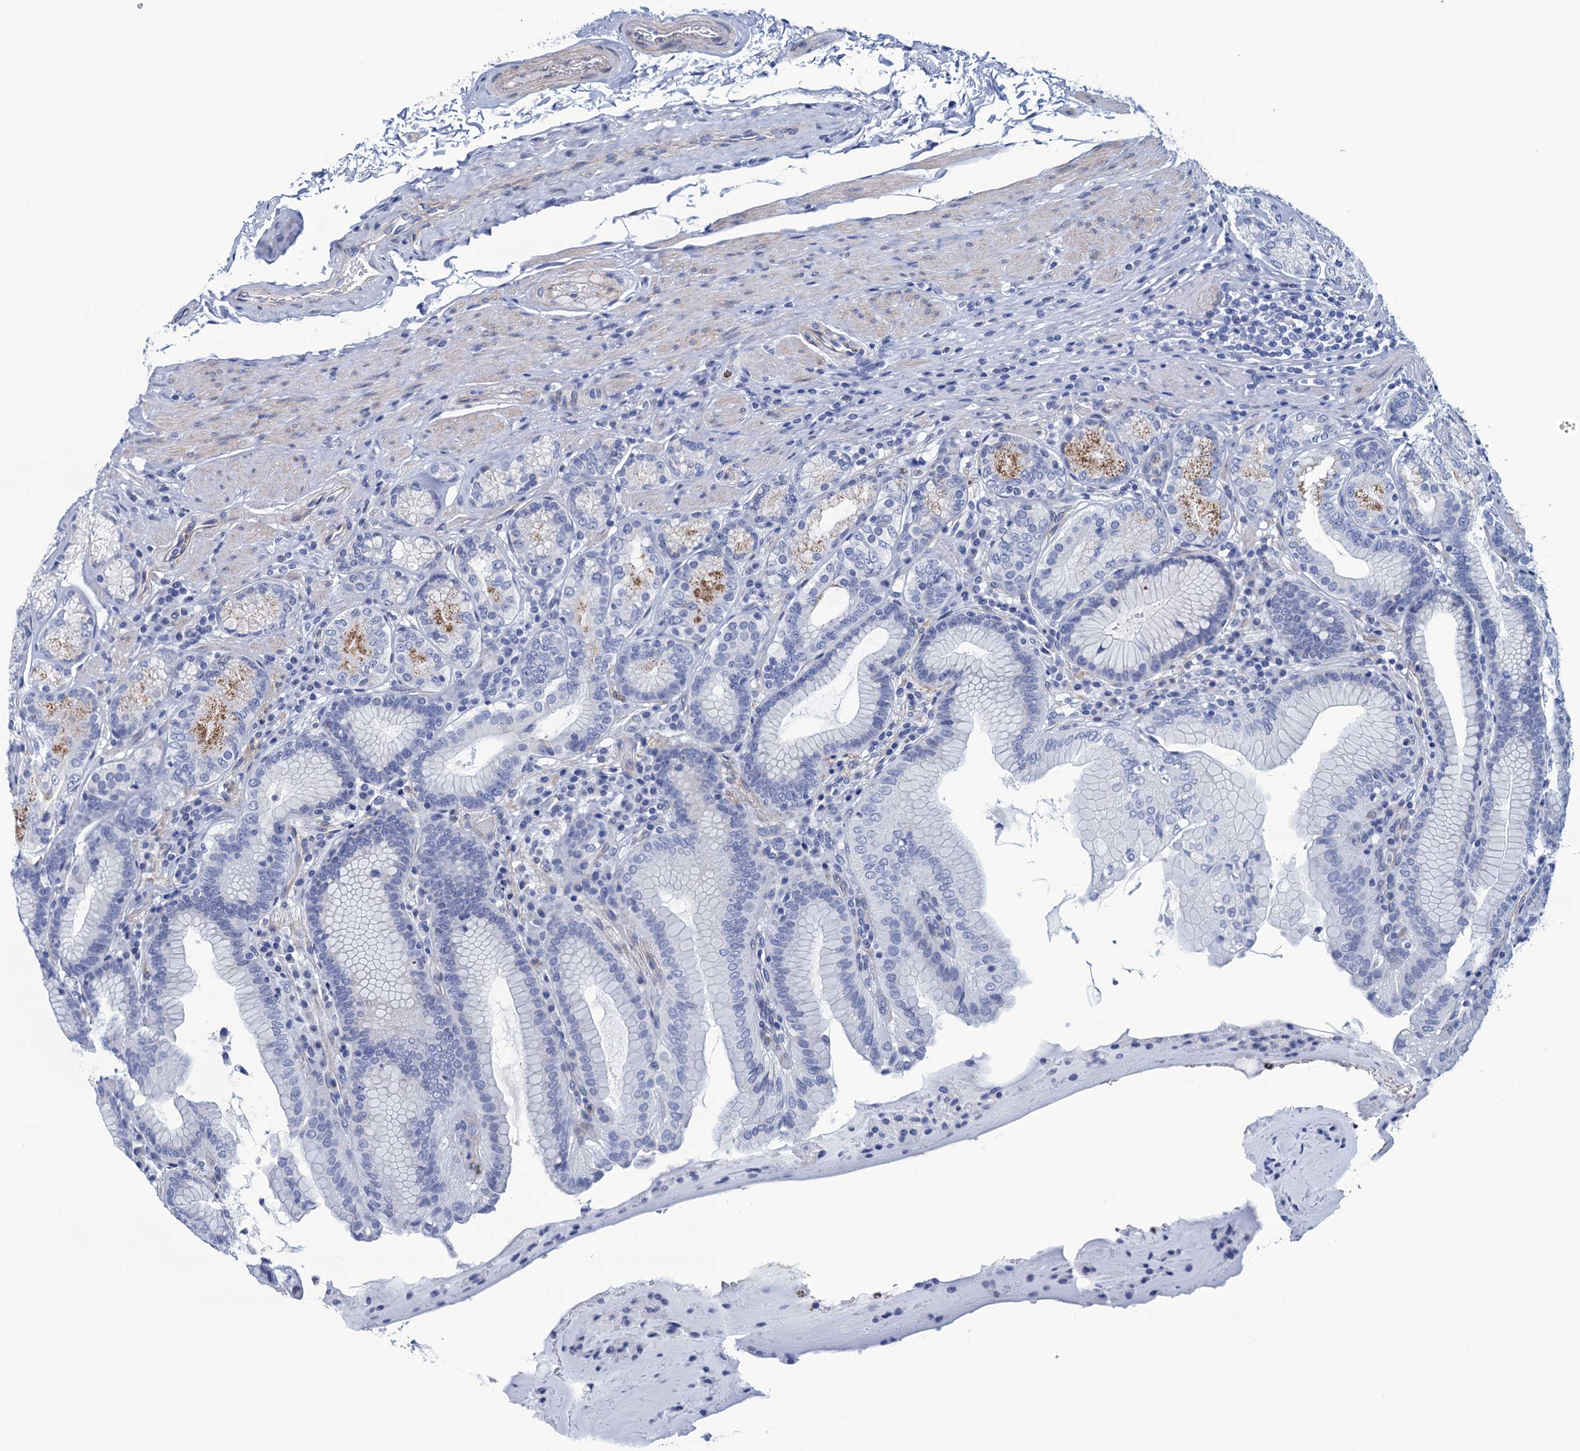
{"staining": {"intensity": "moderate", "quantity": "<25%", "location": "cytoplasmic/membranous"}, "tissue": "stomach", "cell_type": "Glandular cells", "image_type": "normal", "snomed": [{"axis": "morphology", "description": "Normal tissue, NOS"}, {"axis": "topography", "description": "Stomach, upper"}, {"axis": "topography", "description": "Stomach, lower"}], "caption": "This image exhibits IHC staining of benign human stomach, with low moderate cytoplasmic/membranous staining in approximately <25% of glandular cells.", "gene": "RHCG", "patient": {"sex": "female", "age": 76}}